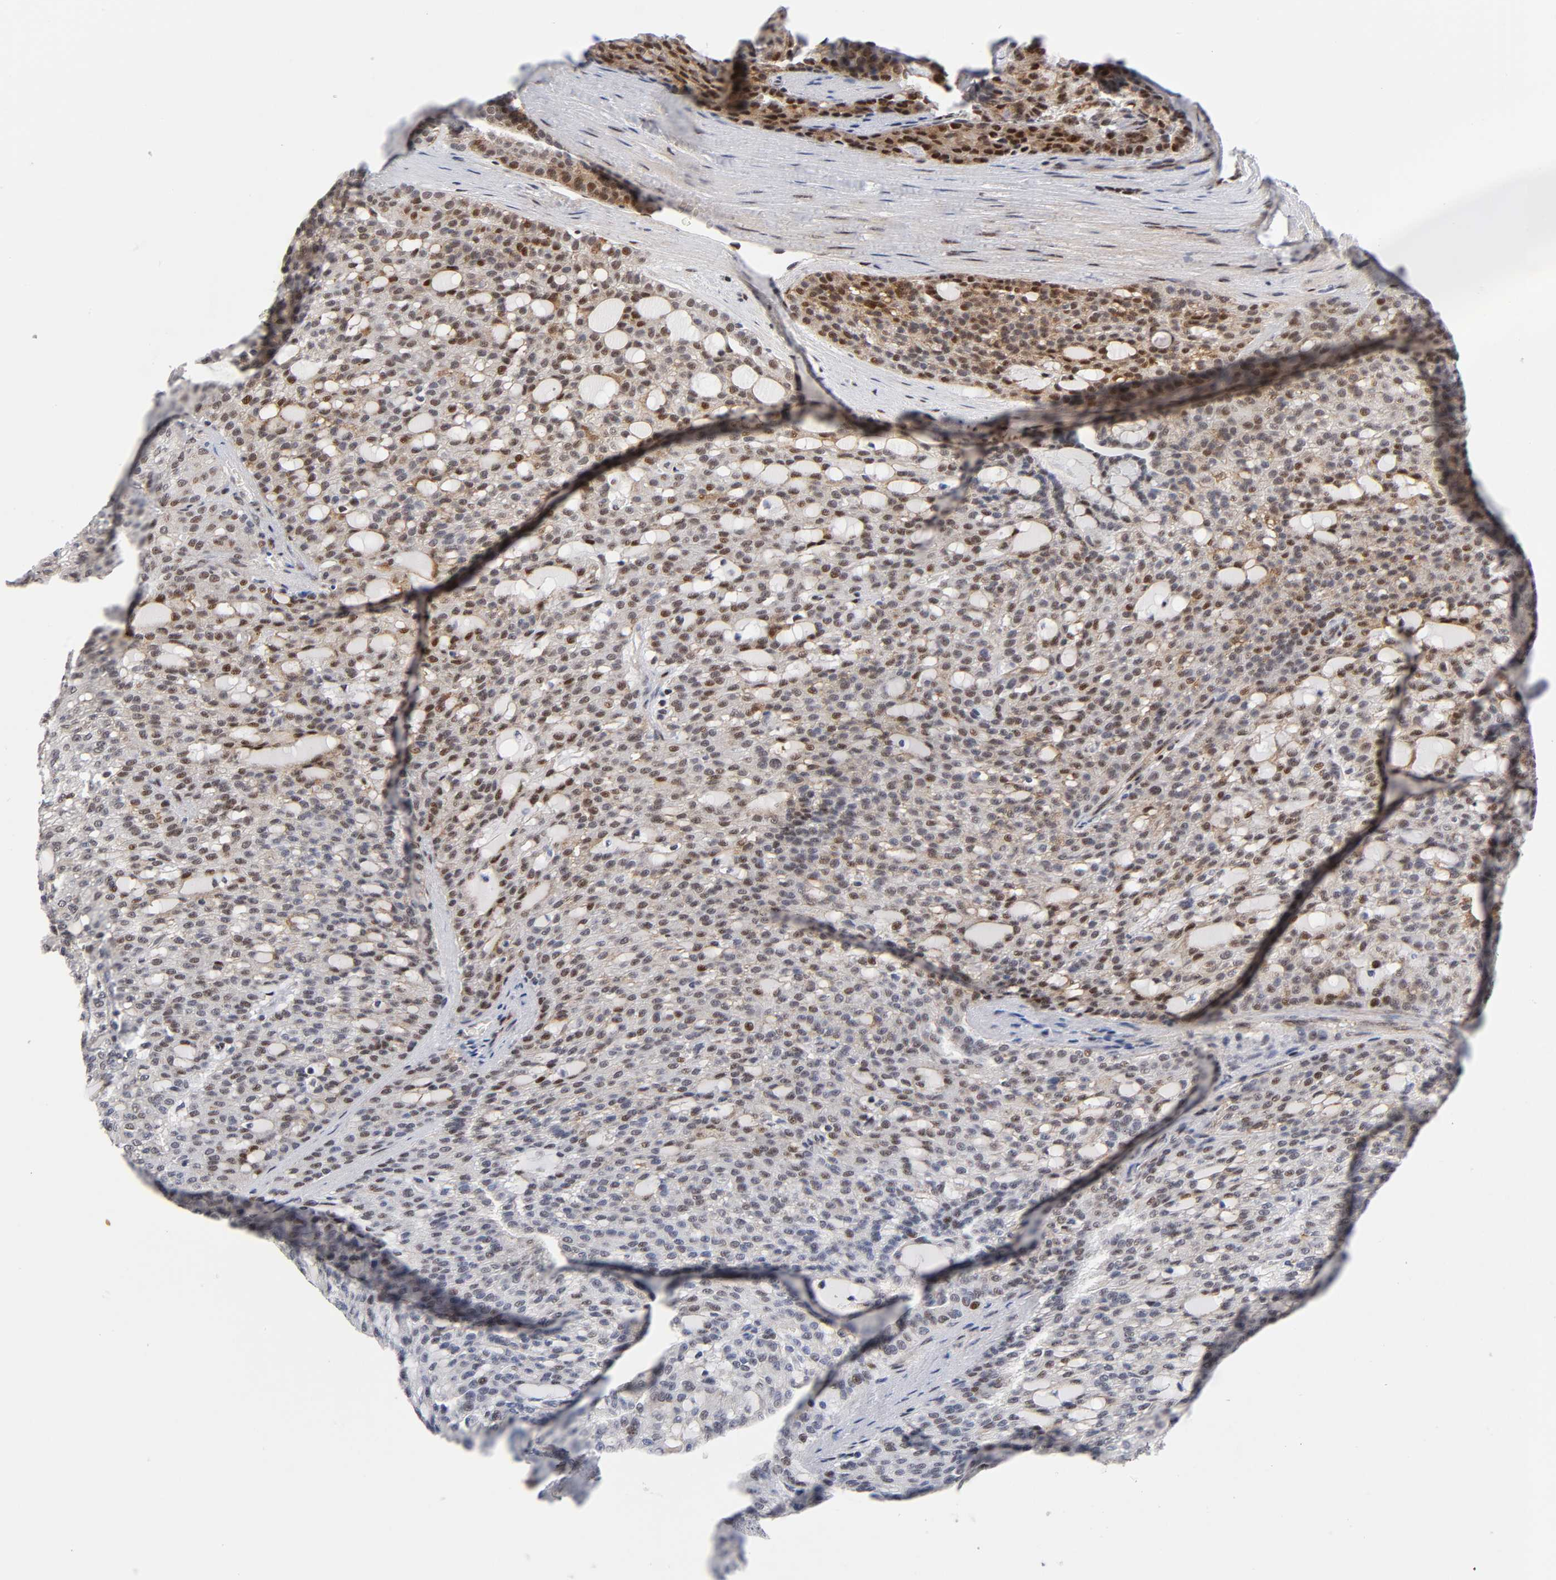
{"staining": {"intensity": "moderate", "quantity": ">75%", "location": "nuclear"}, "tissue": "renal cancer", "cell_type": "Tumor cells", "image_type": "cancer", "snomed": [{"axis": "morphology", "description": "Adenocarcinoma, NOS"}, {"axis": "topography", "description": "Kidney"}], "caption": "Moderate nuclear positivity for a protein is present in about >75% of tumor cells of renal cancer (adenocarcinoma) using immunohistochemistry (IHC).", "gene": "STK38", "patient": {"sex": "male", "age": 63}}